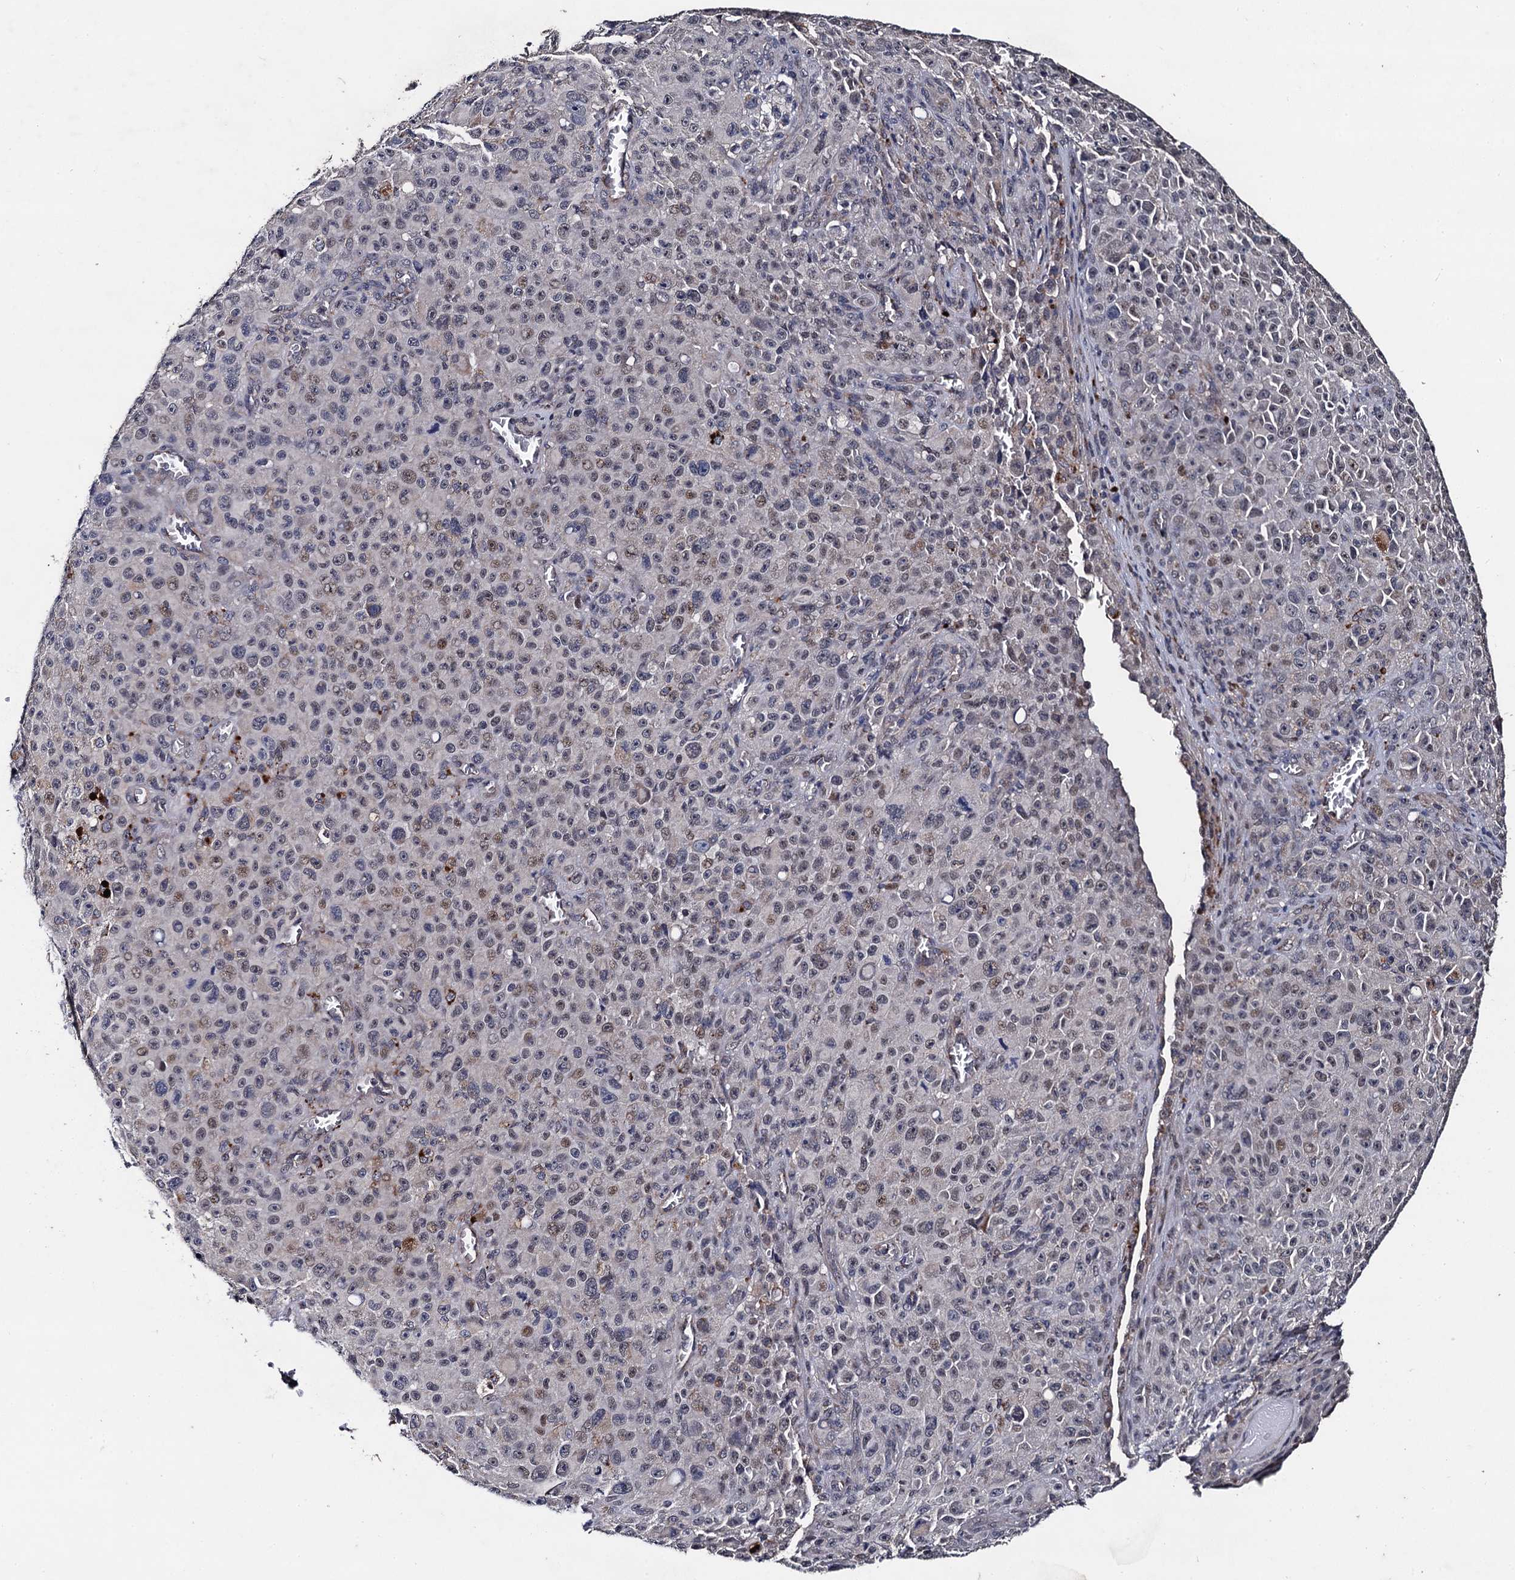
{"staining": {"intensity": "weak", "quantity": "25%-75%", "location": "nuclear"}, "tissue": "melanoma", "cell_type": "Tumor cells", "image_type": "cancer", "snomed": [{"axis": "morphology", "description": "Malignant melanoma, NOS"}, {"axis": "topography", "description": "Skin"}], "caption": "Melanoma was stained to show a protein in brown. There is low levels of weak nuclear expression in approximately 25%-75% of tumor cells.", "gene": "PPTC7", "patient": {"sex": "female", "age": 82}}